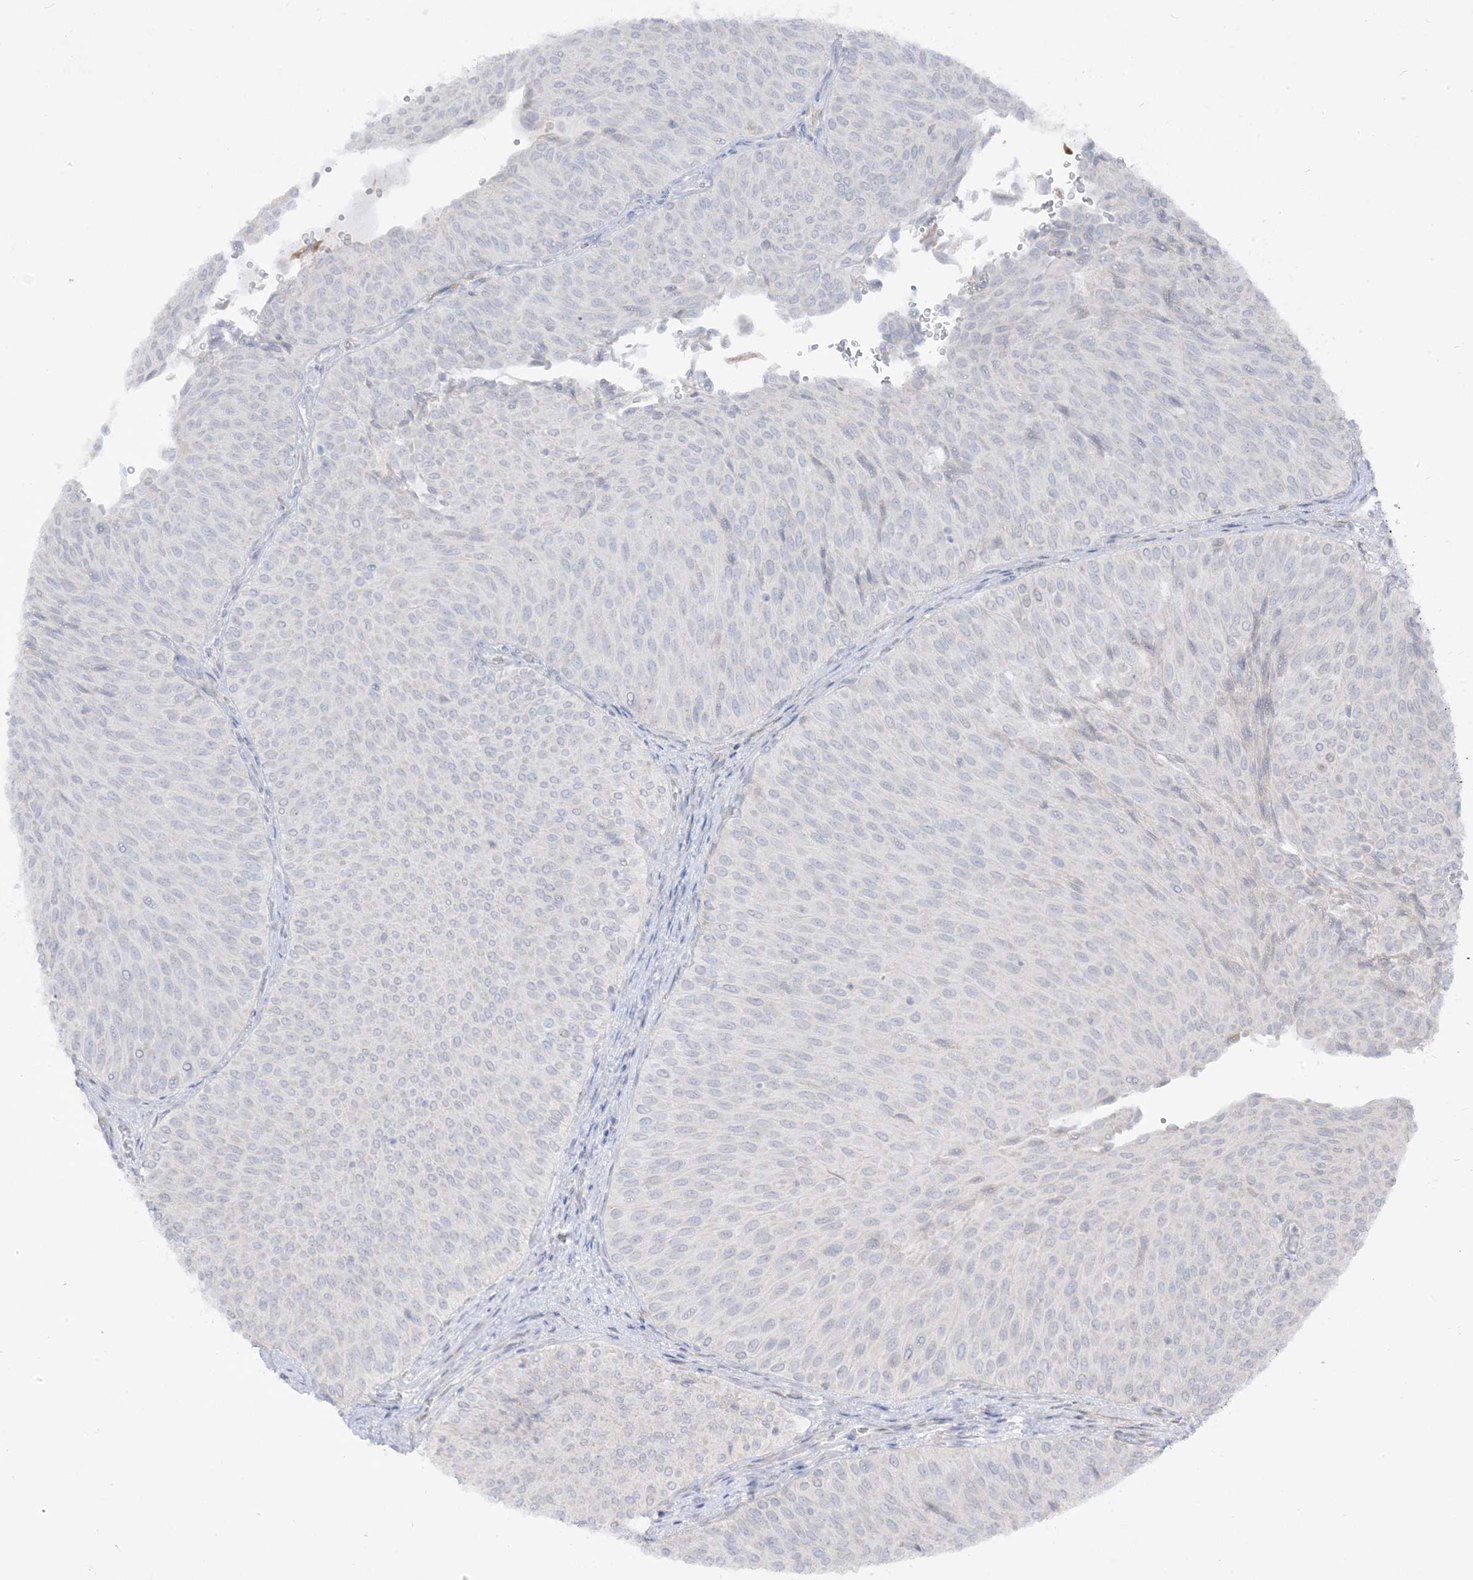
{"staining": {"intensity": "negative", "quantity": "none", "location": "none"}, "tissue": "urothelial cancer", "cell_type": "Tumor cells", "image_type": "cancer", "snomed": [{"axis": "morphology", "description": "Urothelial carcinoma, Low grade"}, {"axis": "topography", "description": "Urinary bladder"}], "caption": "Tumor cells are negative for brown protein staining in low-grade urothelial carcinoma.", "gene": "LOXL3", "patient": {"sex": "male", "age": 78}}